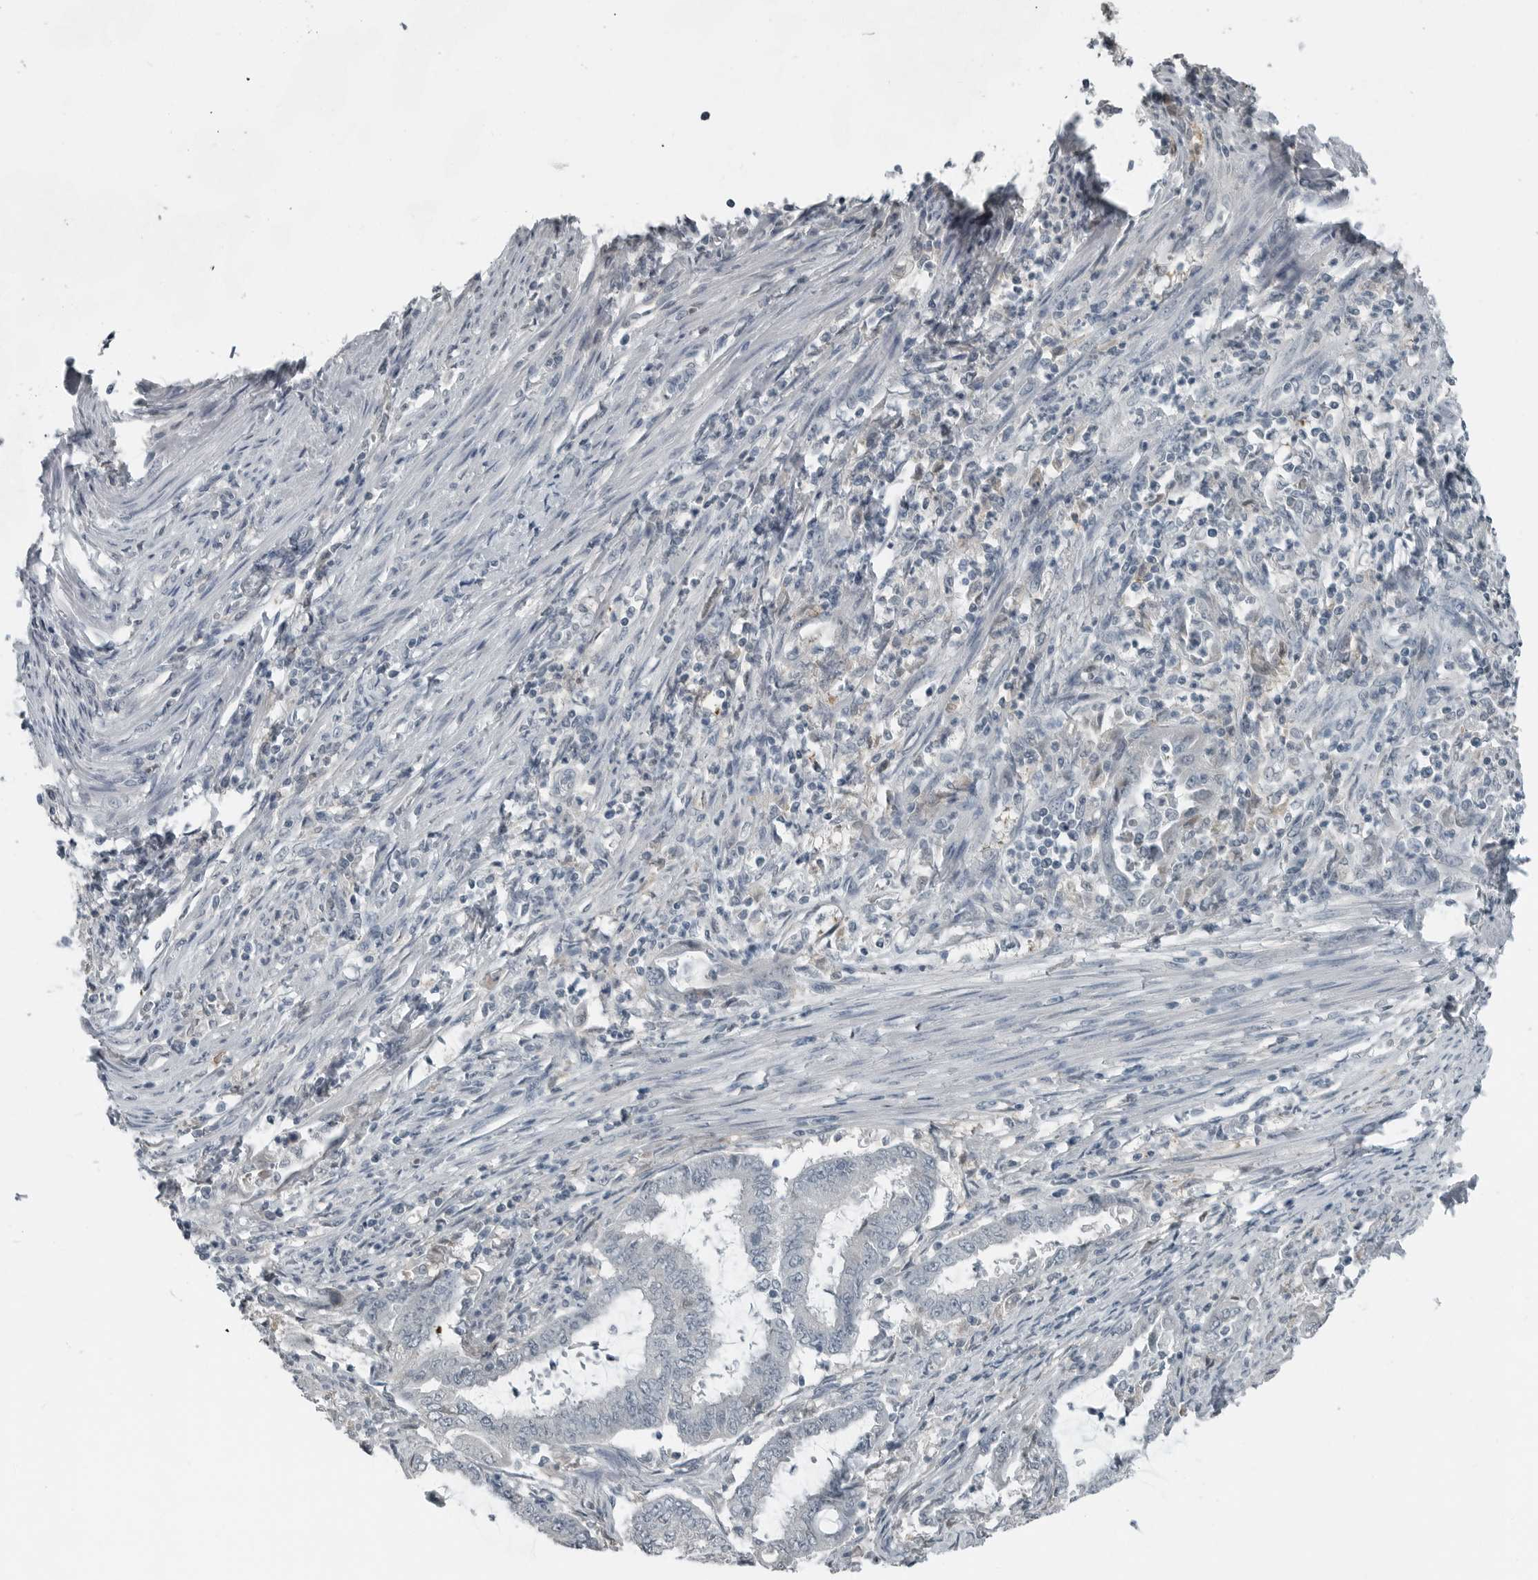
{"staining": {"intensity": "negative", "quantity": "none", "location": "none"}, "tissue": "endometrial cancer", "cell_type": "Tumor cells", "image_type": "cancer", "snomed": [{"axis": "morphology", "description": "Adenocarcinoma, NOS"}, {"axis": "topography", "description": "Endometrium"}], "caption": "Immunohistochemistry image of endometrial cancer (adenocarcinoma) stained for a protein (brown), which displays no positivity in tumor cells.", "gene": "KYAT1", "patient": {"sex": "female", "age": 51}}